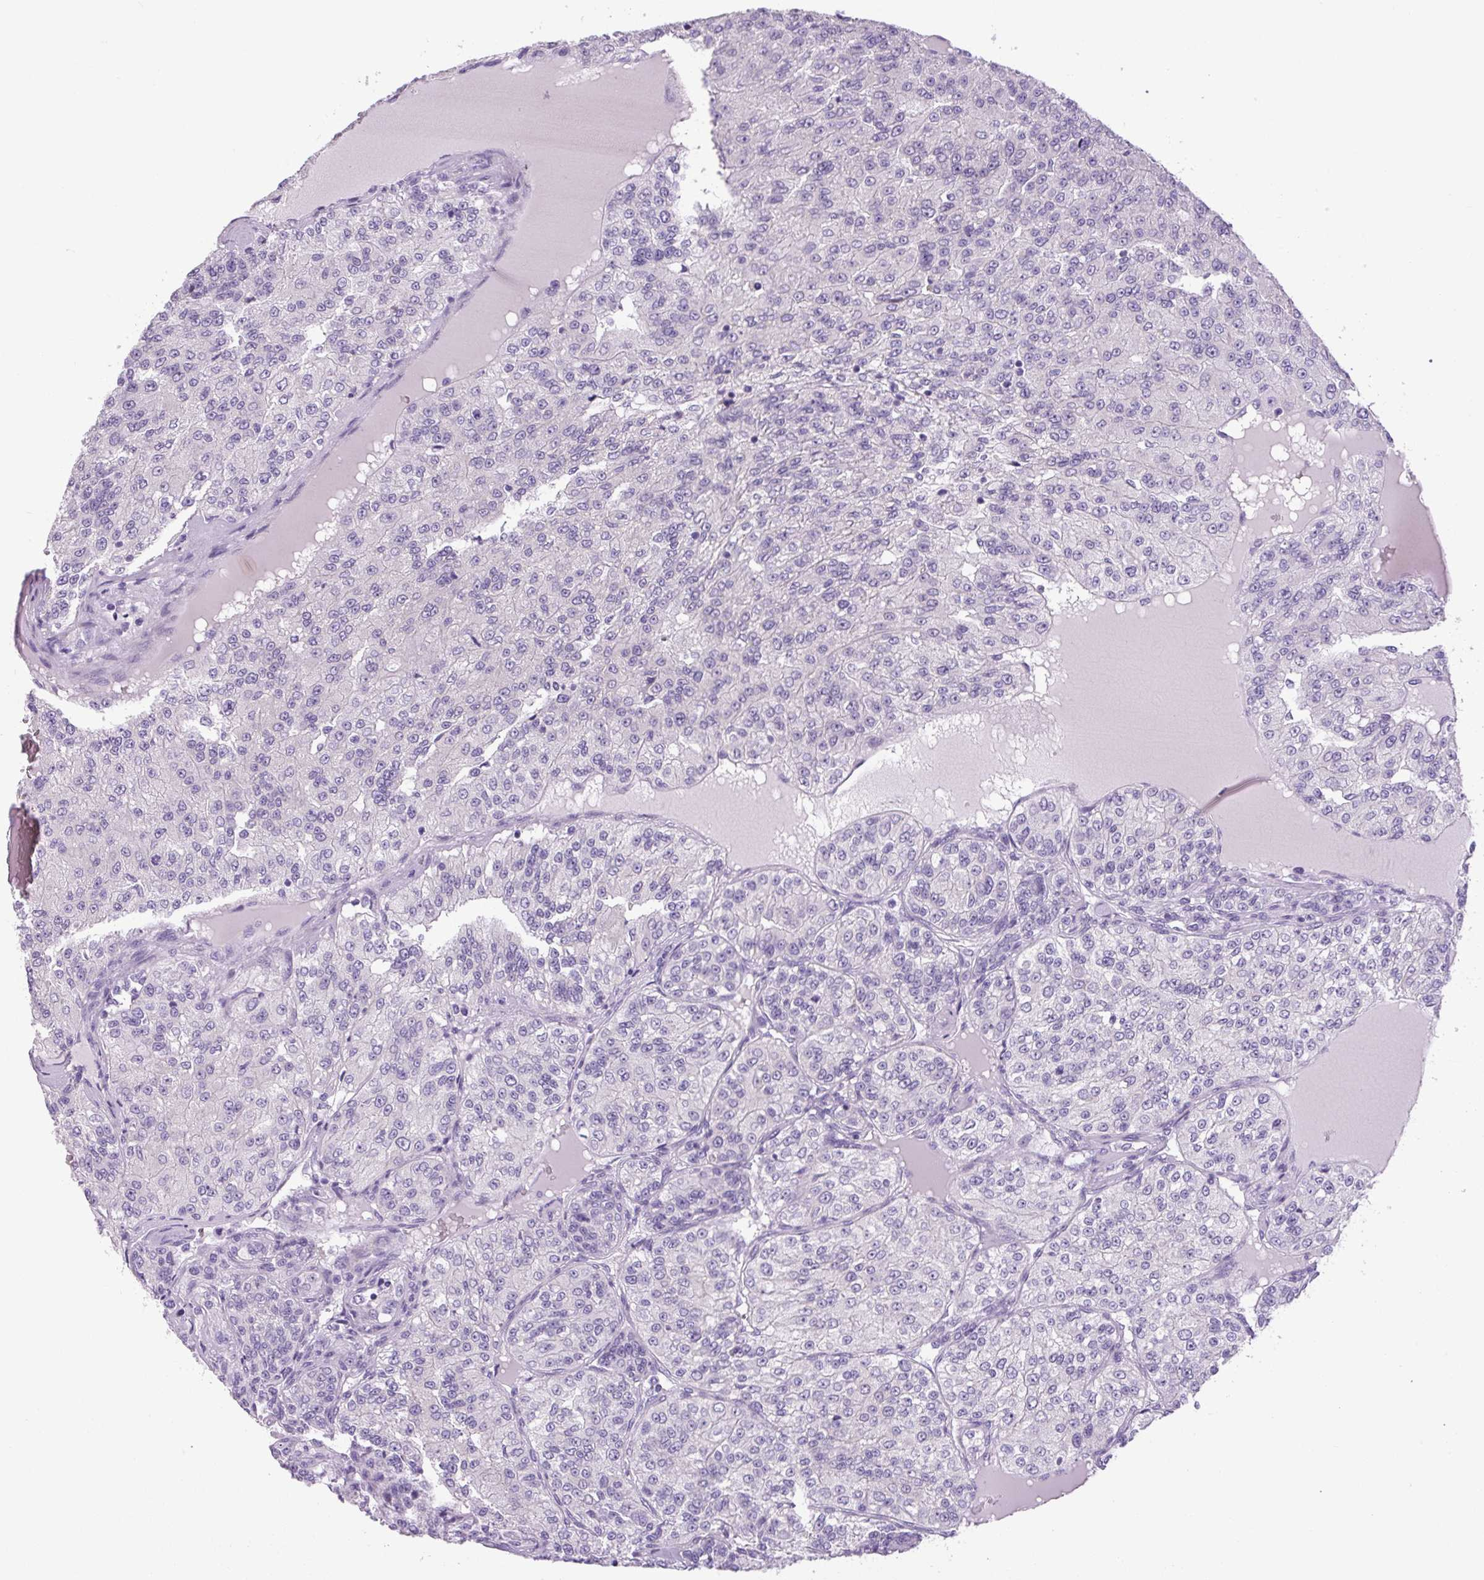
{"staining": {"intensity": "negative", "quantity": "none", "location": "none"}, "tissue": "renal cancer", "cell_type": "Tumor cells", "image_type": "cancer", "snomed": [{"axis": "morphology", "description": "Adenocarcinoma, NOS"}, {"axis": "topography", "description": "Kidney"}], "caption": "Immunohistochemistry (IHC) image of human renal cancer (adenocarcinoma) stained for a protein (brown), which displays no positivity in tumor cells.", "gene": "CHGA", "patient": {"sex": "female", "age": 63}}